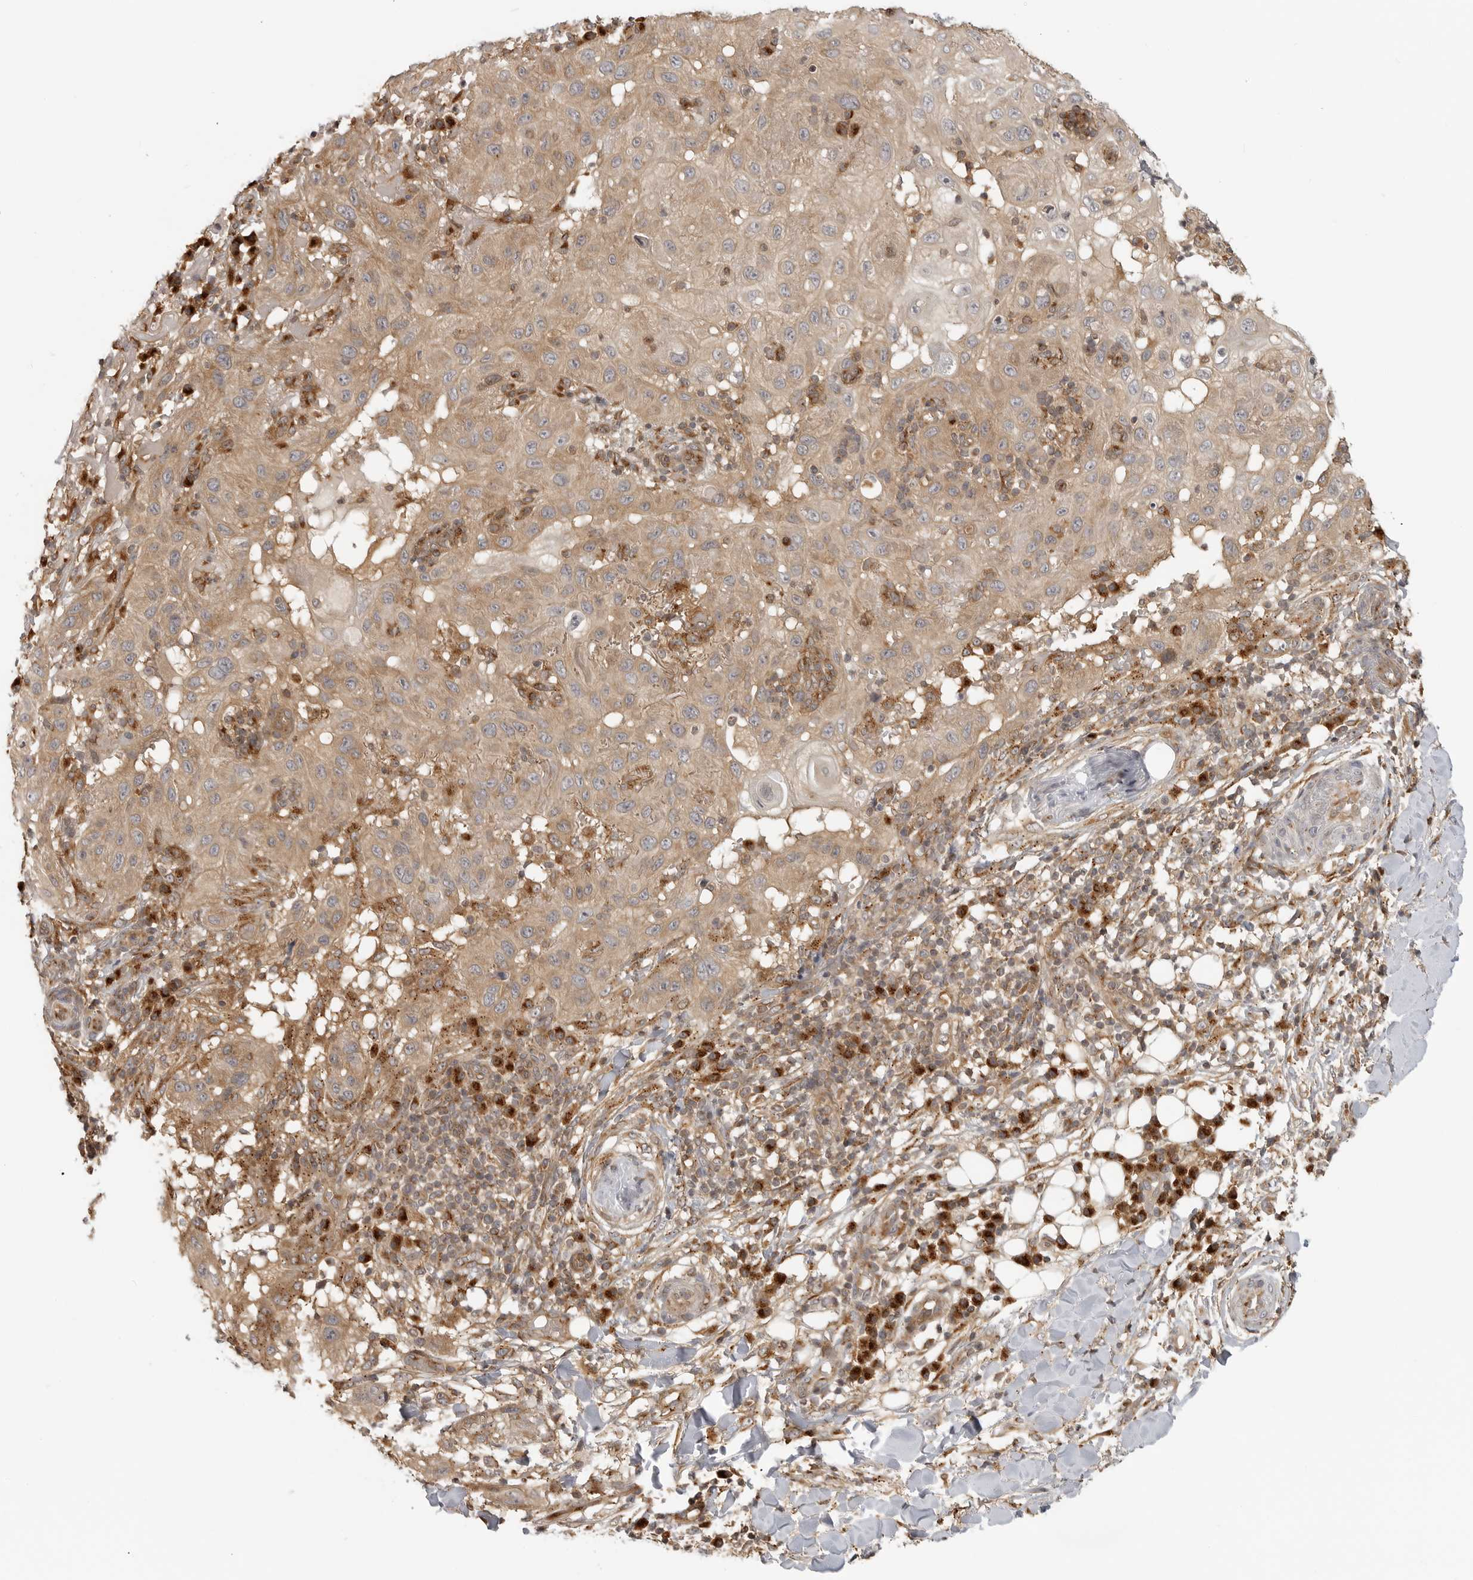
{"staining": {"intensity": "moderate", "quantity": ">75%", "location": "cytoplasmic/membranous"}, "tissue": "skin cancer", "cell_type": "Tumor cells", "image_type": "cancer", "snomed": [{"axis": "morphology", "description": "Normal tissue, NOS"}, {"axis": "morphology", "description": "Squamous cell carcinoma, NOS"}, {"axis": "topography", "description": "Skin"}], "caption": "Skin cancer tissue displays moderate cytoplasmic/membranous expression in about >75% of tumor cells", "gene": "COPA", "patient": {"sex": "female", "age": 96}}